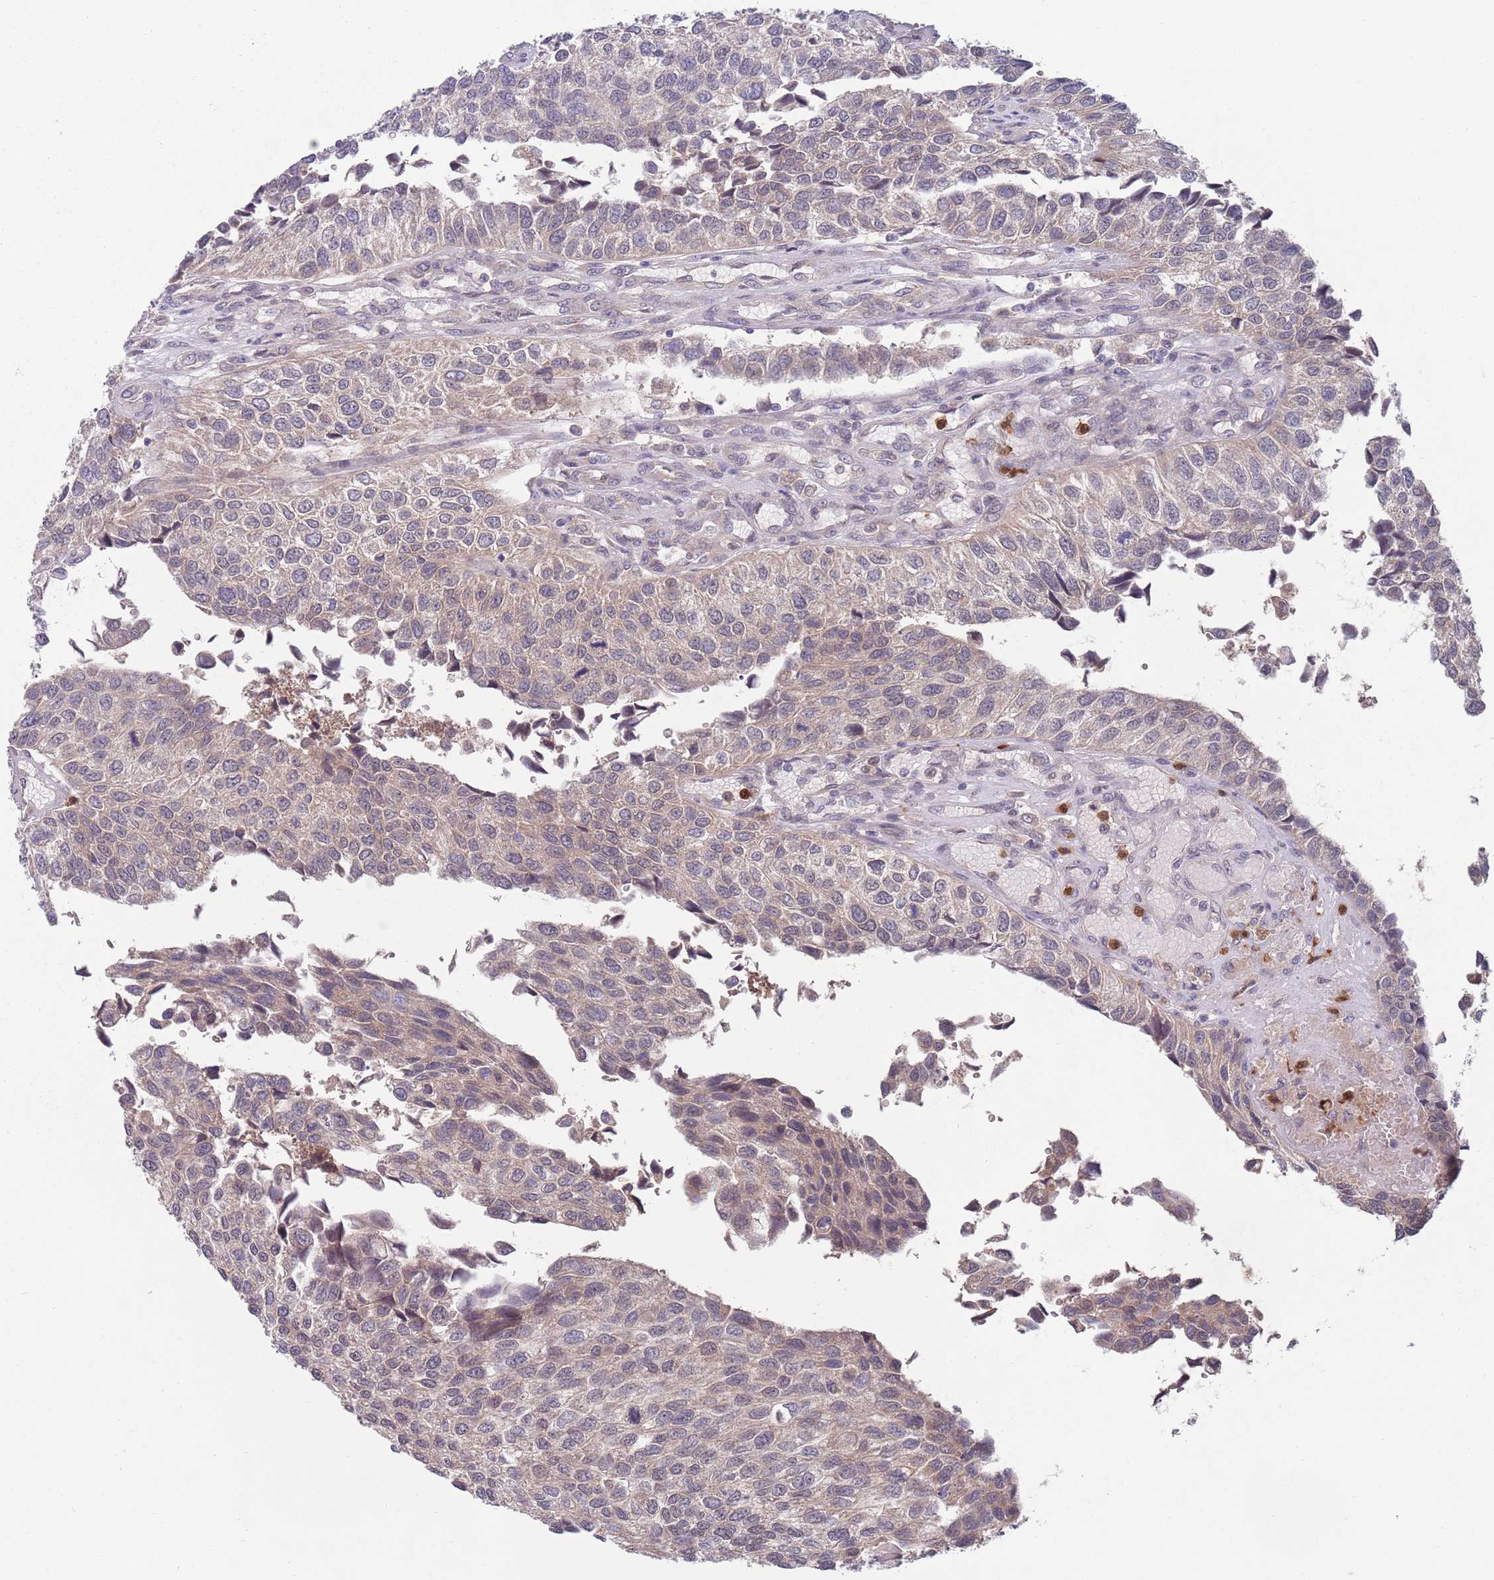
{"staining": {"intensity": "negative", "quantity": "none", "location": "none"}, "tissue": "urothelial cancer", "cell_type": "Tumor cells", "image_type": "cancer", "snomed": [{"axis": "morphology", "description": "Urothelial carcinoma, NOS"}, {"axis": "topography", "description": "Urinary bladder"}], "caption": "The image shows no significant staining in tumor cells of transitional cell carcinoma. (DAB (3,3'-diaminobenzidine) immunohistochemistry, high magnification).", "gene": "TYW1", "patient": {"sex": "male", "age": 55}}